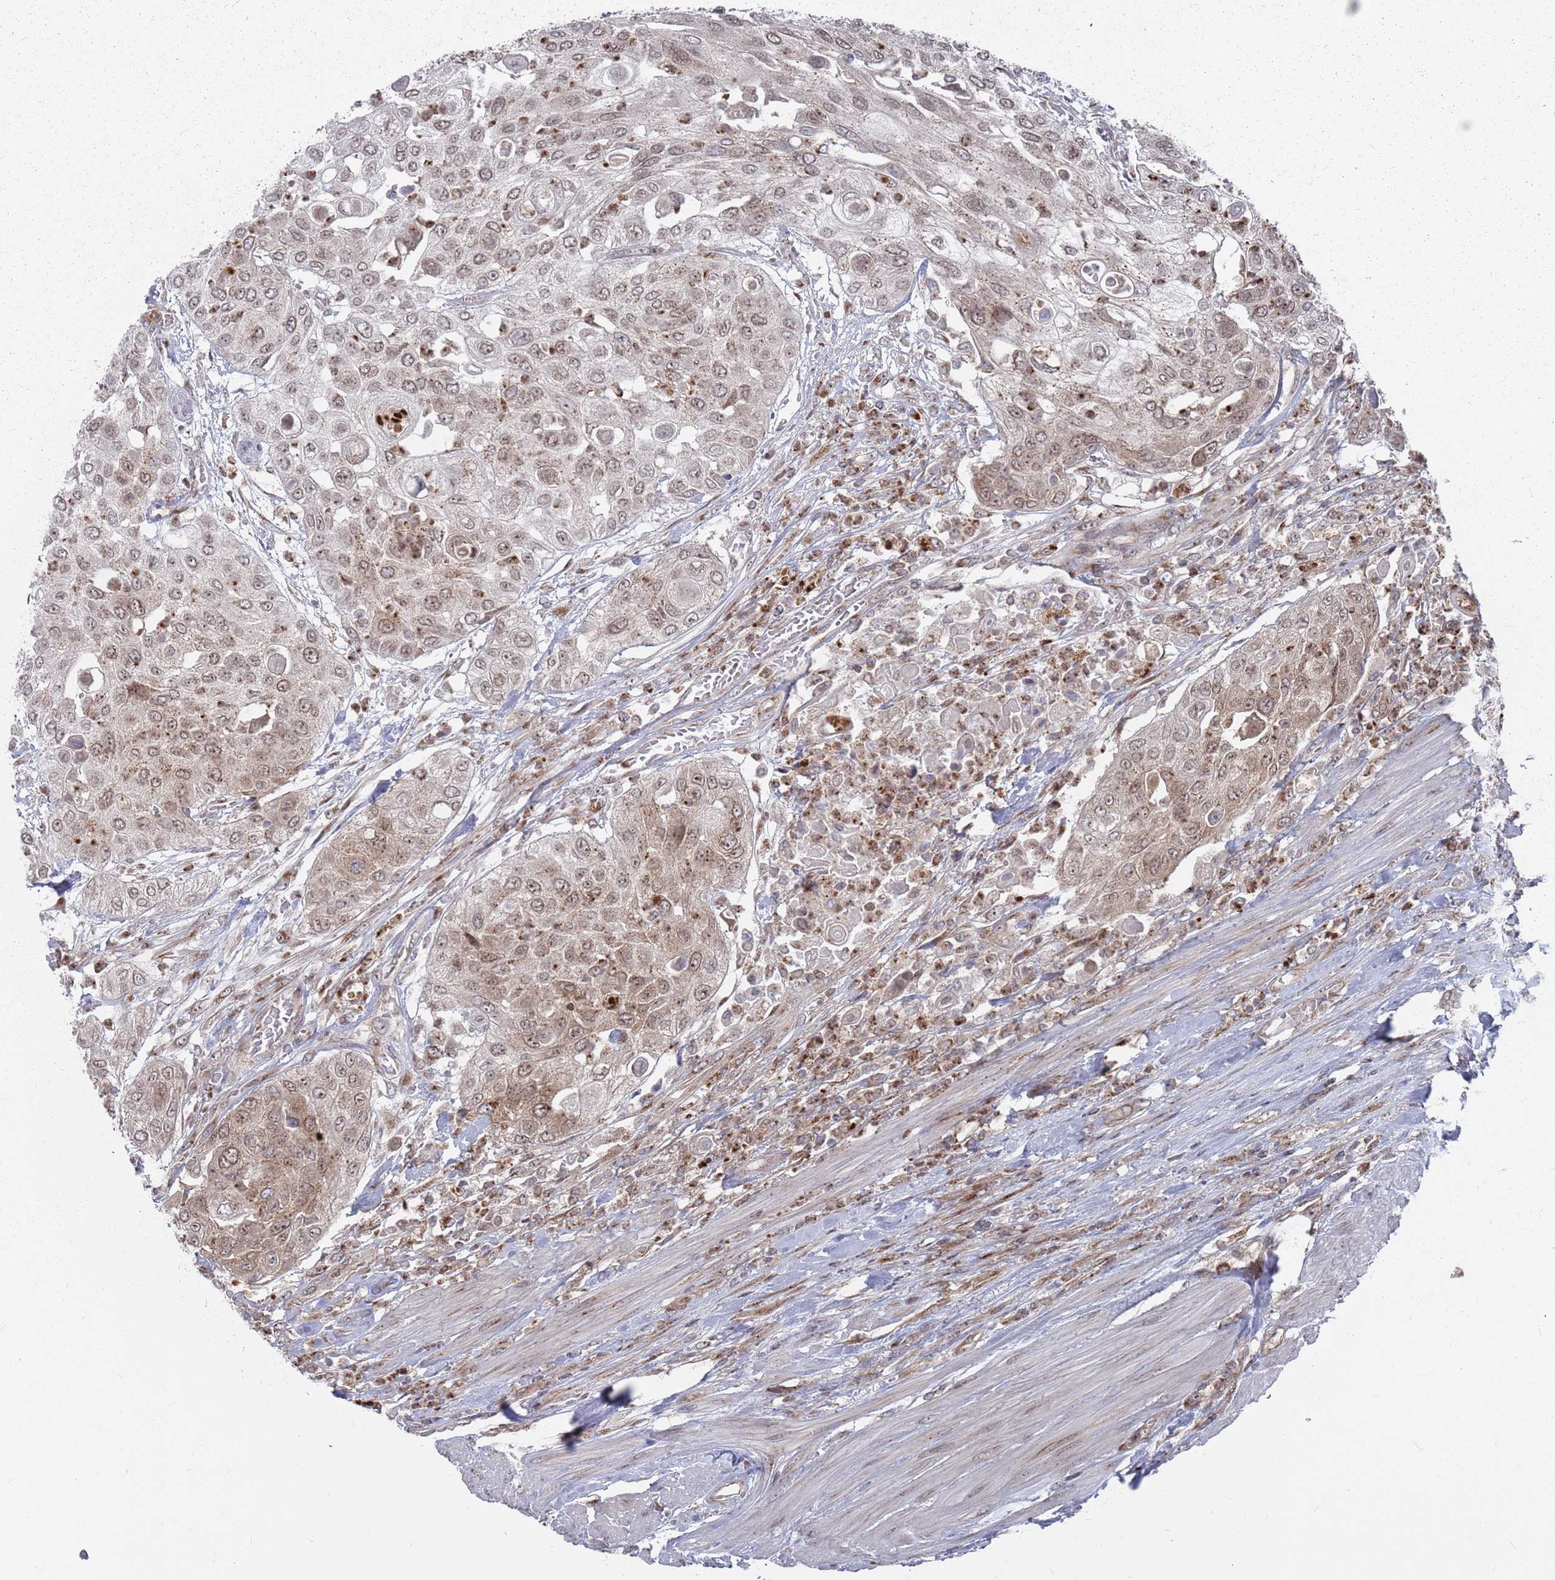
{"staining": {"intensity": "weak", "quantity": ">75%", "location": "cytoplasmic/membranous,nuclear"}, "tissue": "urothelial cancer", "cell_type": "Tumor cells", "image_type": "cancer", "snomed": [{"axis": "morphology", "description": "Urothelial carcinoma, High grade"}, {"axis": "topography", "description": "Urinary bladder"}], "caption": "A histopathology image showing weak cytoplasmic/membranous and nuclear expression in about >75% of tumor cells in high-grade urothelial carcinoma, as visualized by brown immunohistochemical staining.", "gene": "FMO4", "patient": {"sex": "female", "age": 79}}